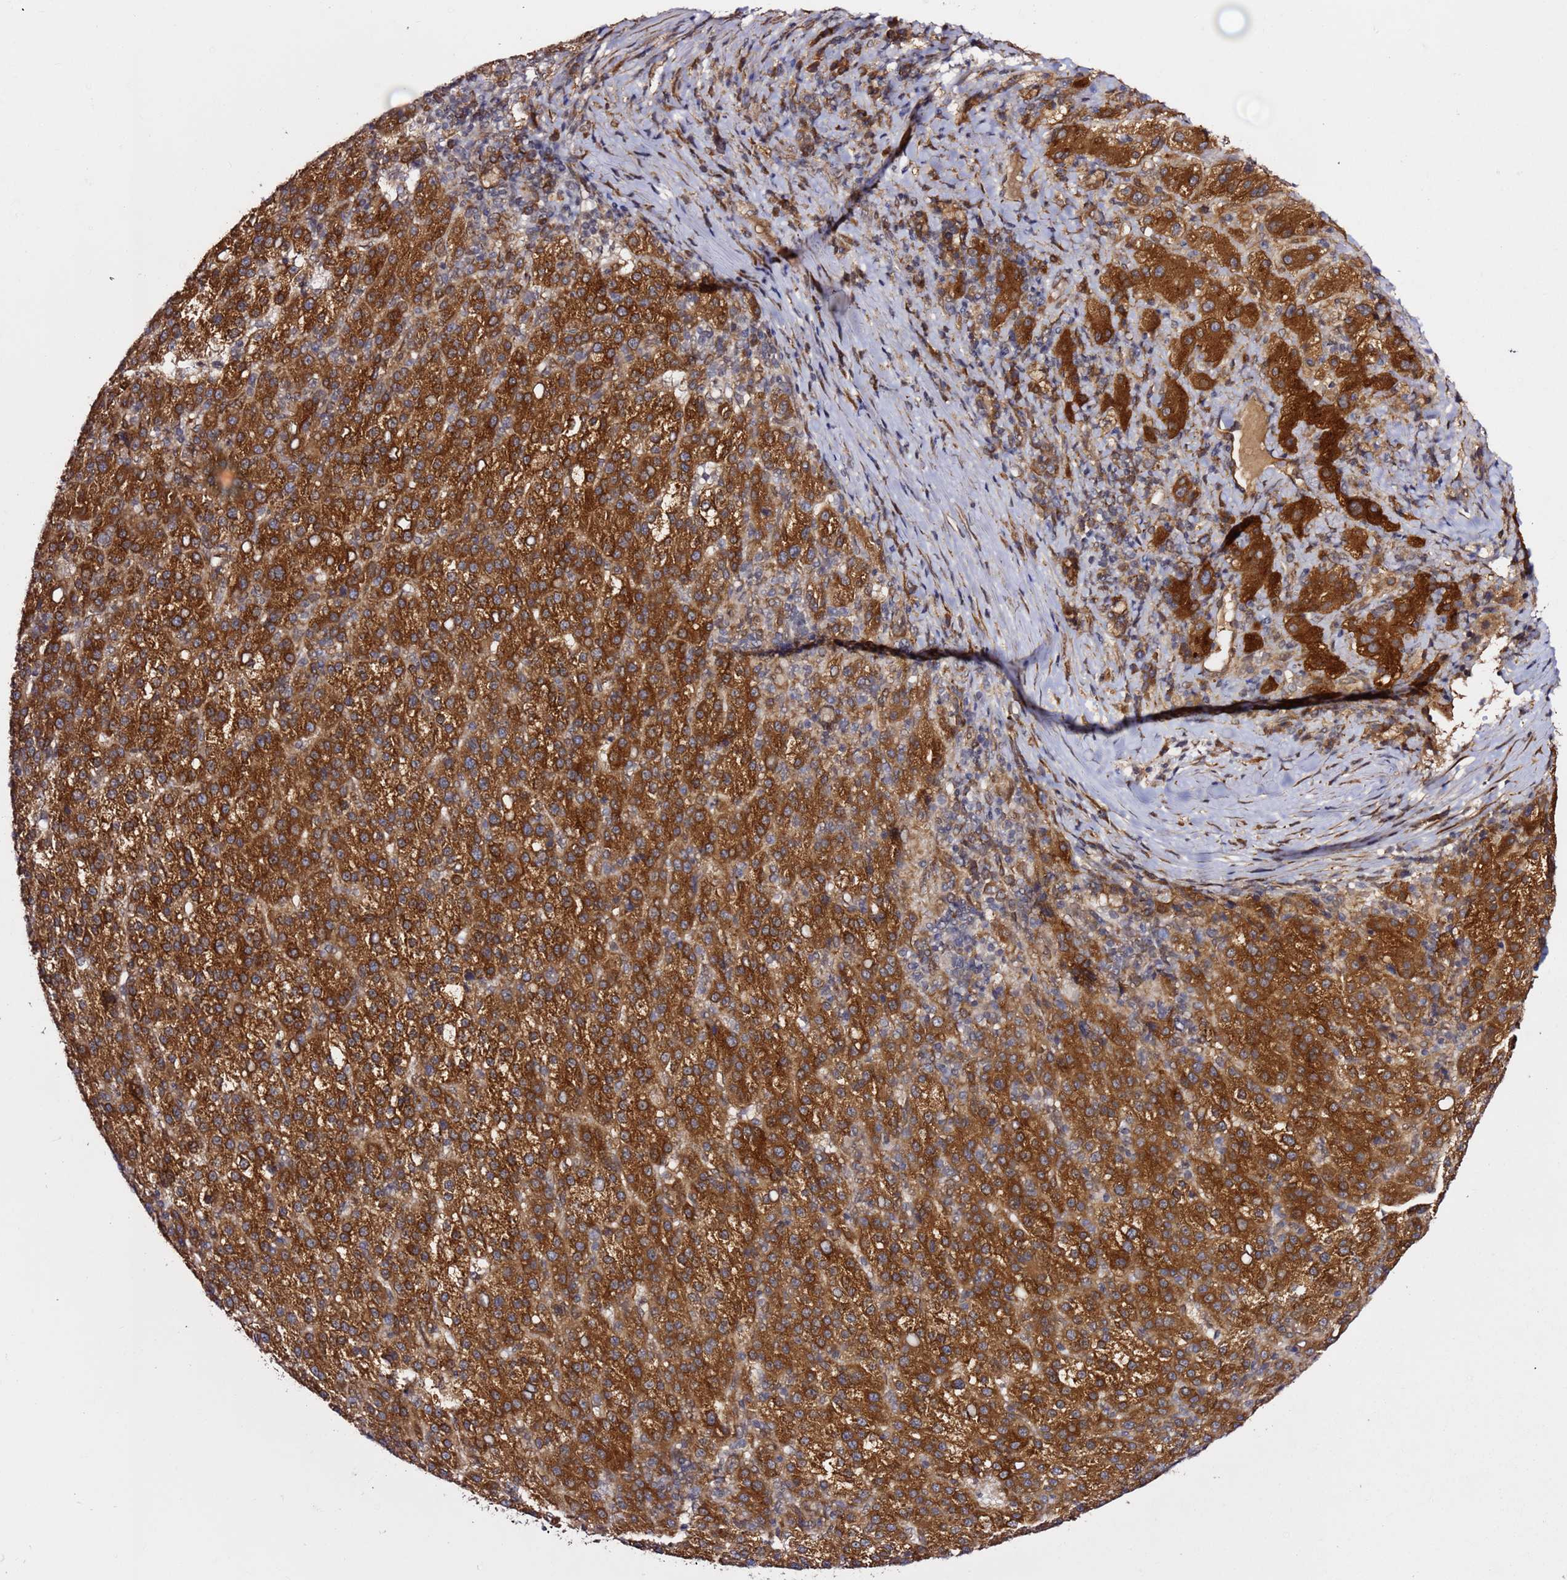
{"staining": {"intensity": "strong", "quantity": ">75%", "location": "cytoplasmic/membranous"}, "tissue": "liver cancer", "cell_type": "Tumor cells", "image_type": "cancer", "snomed": [{"axis": "morphology", "description": "Carcinoma, Hepatocellular, NOS"}, {"axis": "topography", "description": "Liver"}], "caption": "This is a micrograph of immunohistochemistry (IHC) staining of hepatocellular carcinoma (liver), which shows strong expression in the cytoplasmic/membranous of tumor cells.", "gene": "PRKAB2", "patient": {"sex": "female", "age": 58}}